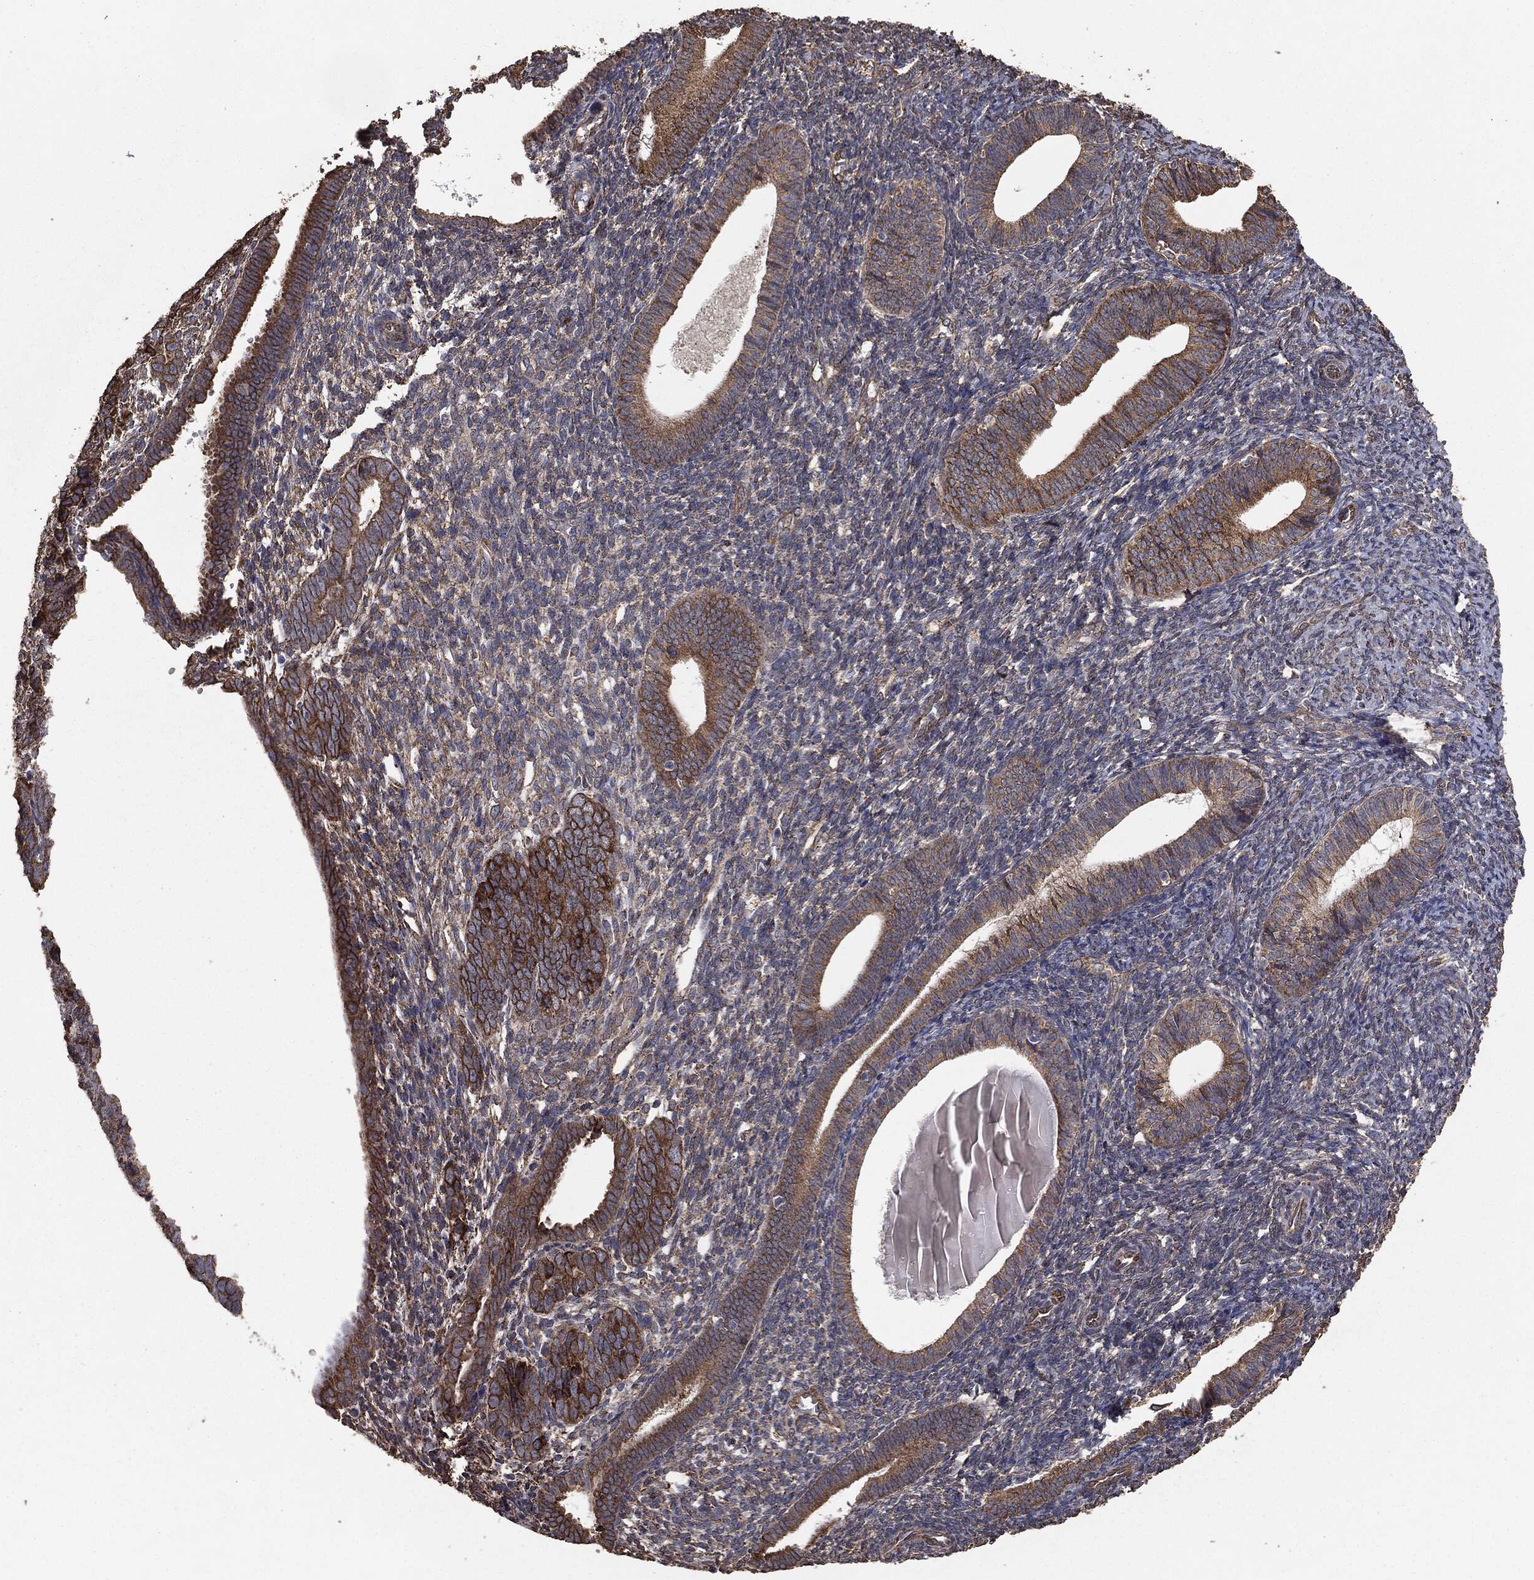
{"staining": {"intensity": "moderate", "quantity": ">75%", "location": "cytoplasmic/membranous"}, "tissue": "endometrial cancer", "cell_type": "Tumor cells", "image_type": "cancer", "snomed": [{"axis": "morphology", "description": "Adenocarcinoma, NOS"}, {"axis": "topography", "description": "Endometrium"}], "caption": "A micrograph of human endometrial adenocarcinoma stained for a protein displays moderate cytoplasmic/membranous brown staining in tumor cells.", "gene": "MTOR", "patient": {"sex": "female", "age": 82}}